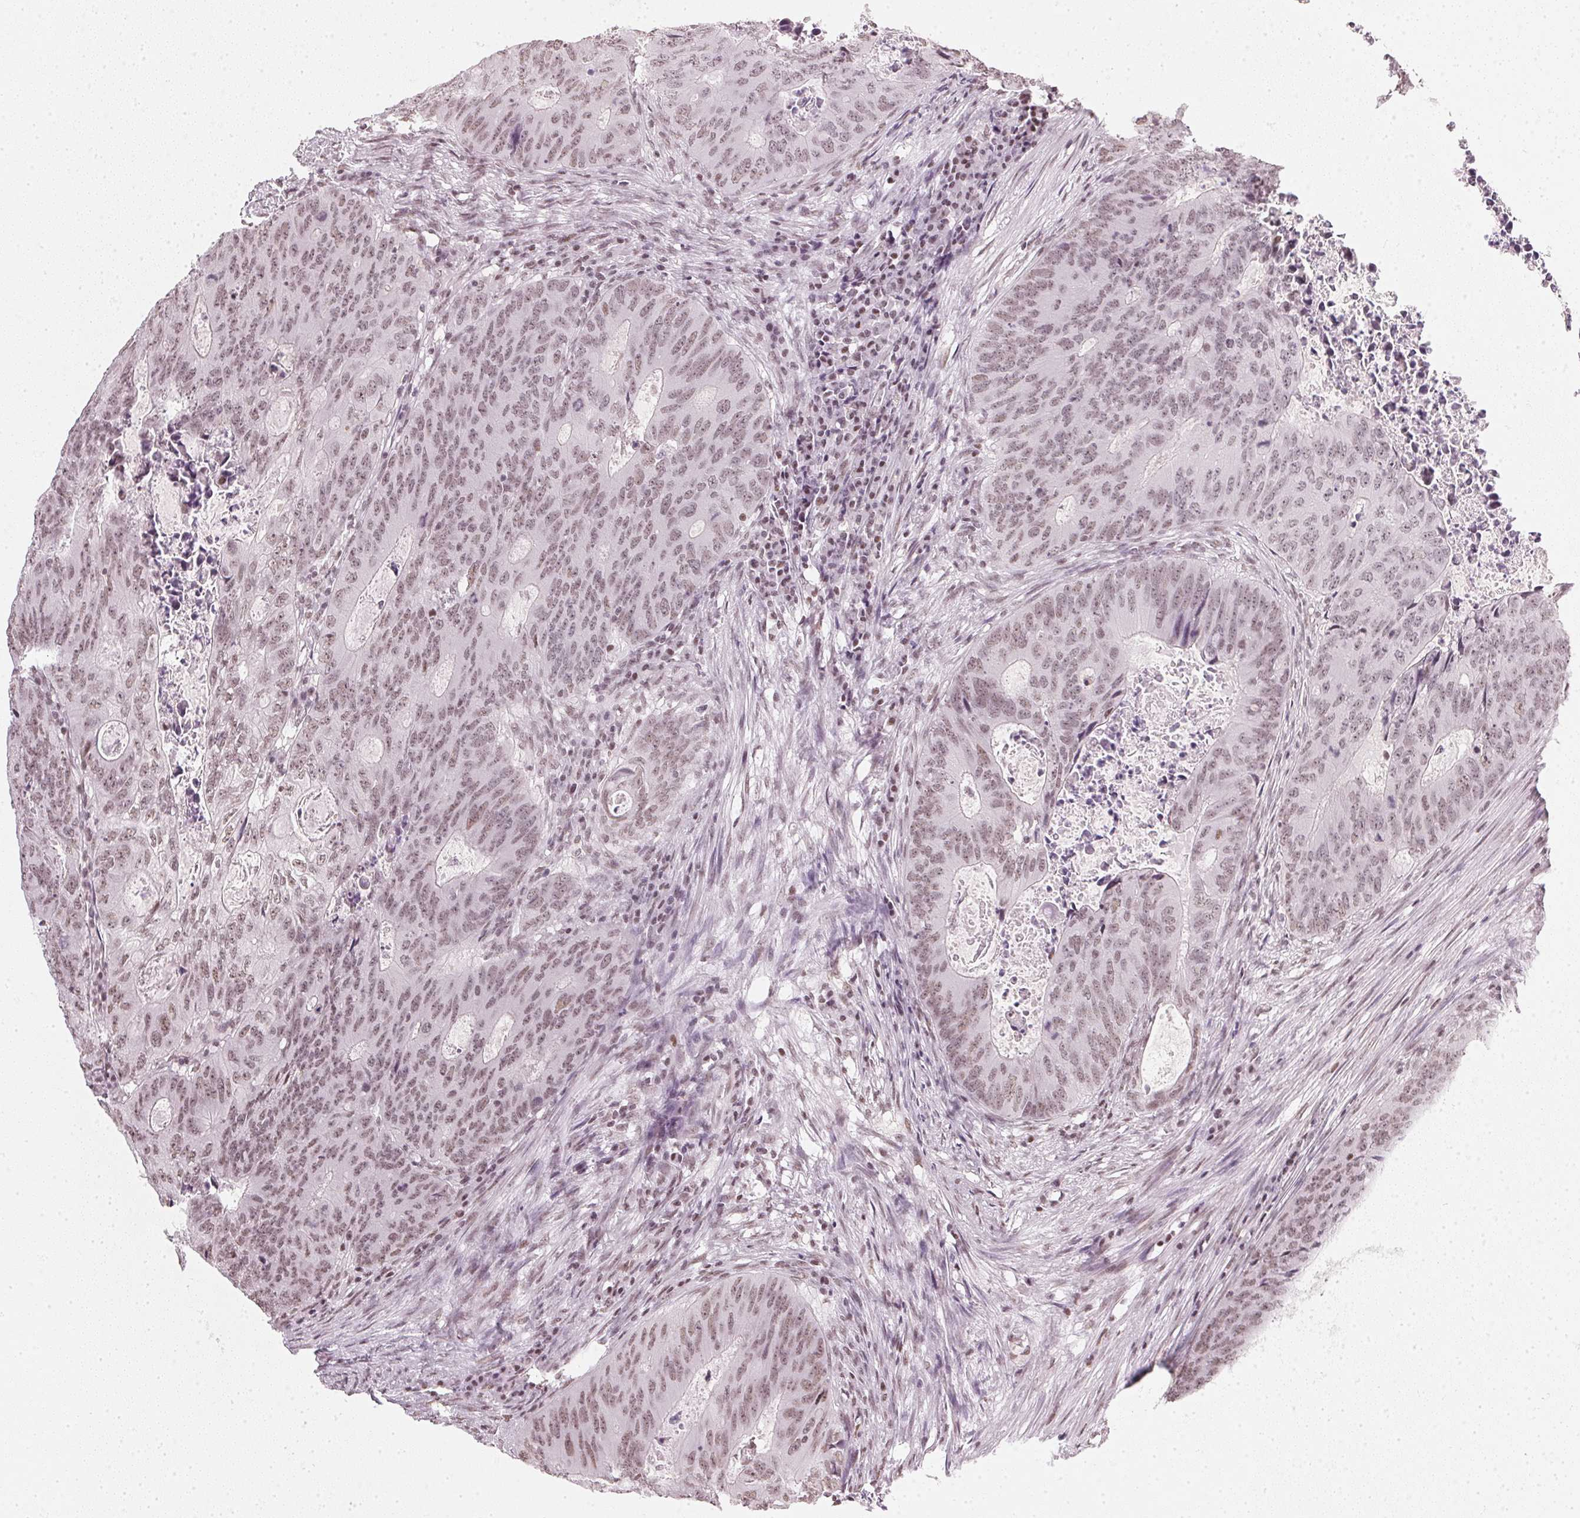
{"staining": {"intensity": "weak", "quantity": "25%-75%", "location": "nuclear"}, "tissue": "colorectal cancer", "cell_type": "Tumor cells", "image_type": "cancer", "snomed": [{"axis": "morphology", "description": "Adenocarcinoma, NOS"}, {"axis": "topography", "description": "Colon"}], "caption": "Human colorectal adenocarcinoma stained for a protein (brown) shows weak nuclear positive staining in approximately 25%-75% of tumor cells.", "gene": "DNAJC6", "patient": {"sex": "male", "age": 67}}